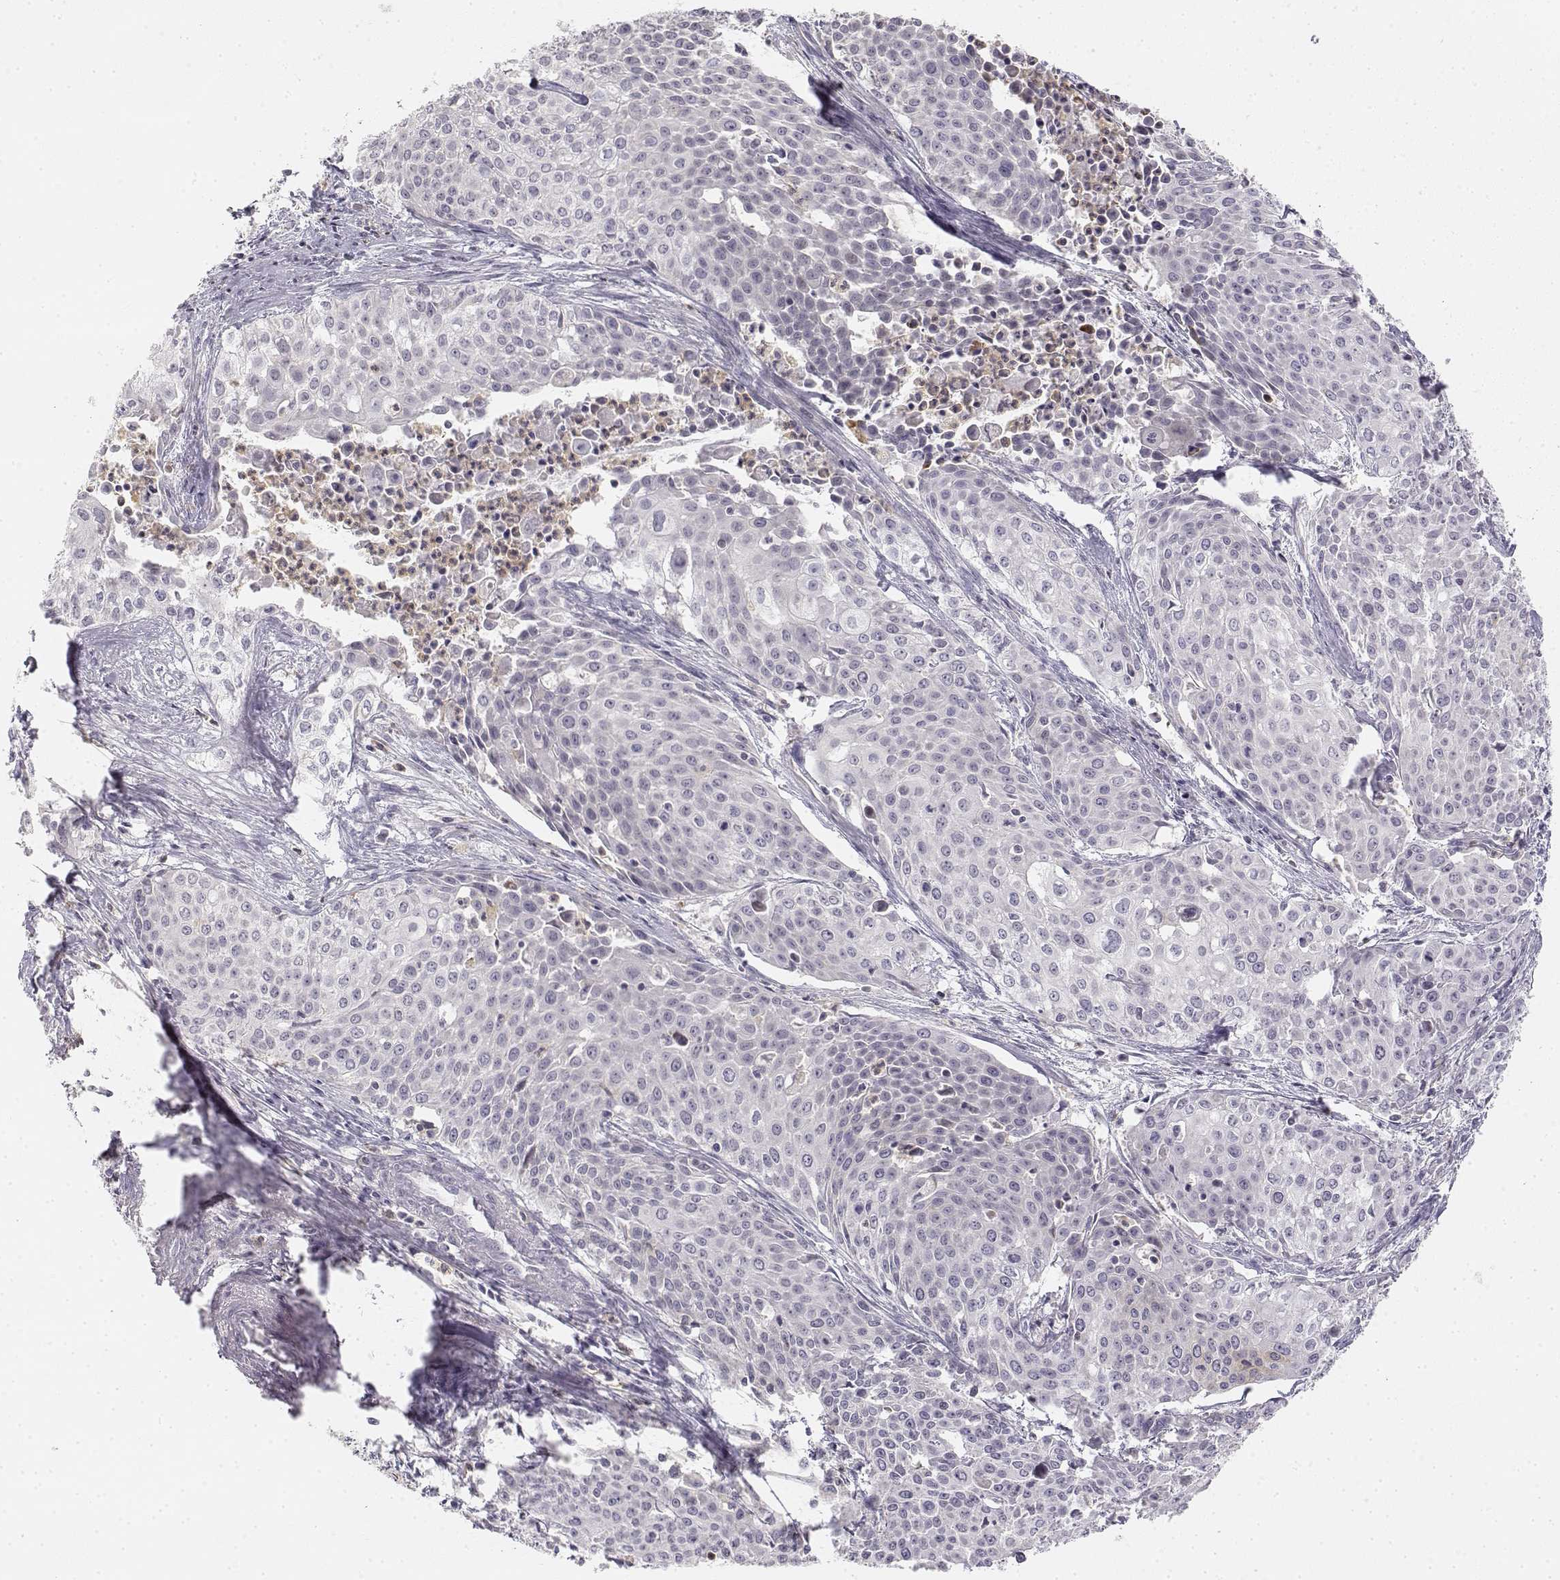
{"staining": {"intensity": "negative", "quantity": "none", "location": "none"}, "tissue": "cervical cancer", "cell_type": "Tumor cells", "image_type": "cancer", "snomed": [{"axis": "morphology", "description": "Squamous cell carcinoma, NOS"}, {"axis": "topography", "description": "Cervix"}], "caption": "Cervical cancer (squamous cell carcinoma) was stained to show a protein in brown. There is no significant expression in tumor cells. (Brightfield microscopy of DAB (3,3'-diaminobenzidine) IHC at high magnification).", "gene": "GLIPR1L2", "patient": {"sex": "female", "age": 39}}